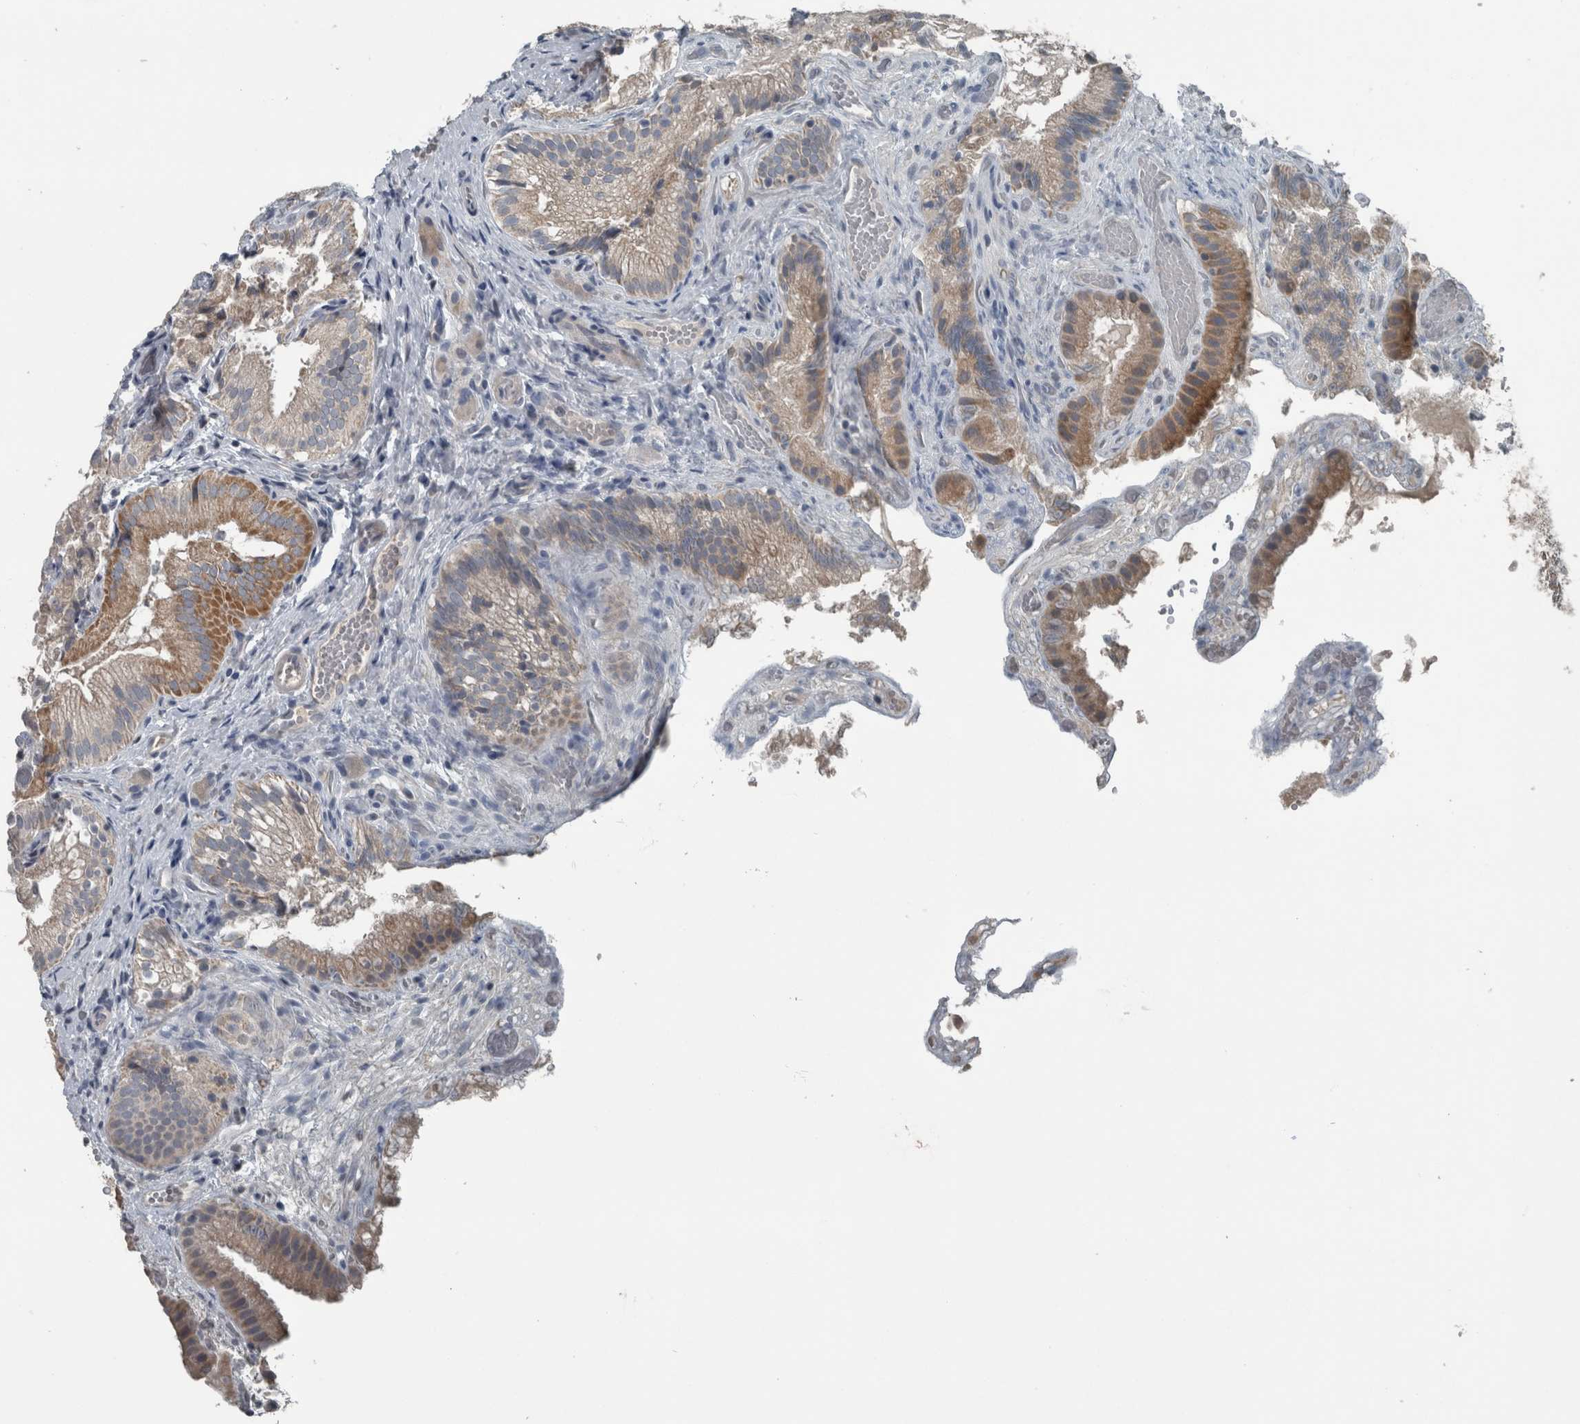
{"staining": {"intensity": "moderate", "quantity": "<25%", "location": "cytoplasmic/membranous"}, "tissue": "gallbladder", "cell_type": "Glandular cells", "image_type": "normal", "snomed": [{"axis": "morphology", "description": "Normal tissue, NOS"}, {"axis": "topography", "description": "Gallbladder"}], "caption": "The image shows immunohistochemical staining of unremarkable gallbladder. There is moderate cytoplasmic/membranous staining is present in approximately <25% of glandular cells. Using DAB (brown) and hematoxylin (blue) stains, captured at high magnification using brightfield microscopy.", "gene": "KRT20", "patient": {"sex": "female", "age": 30}}